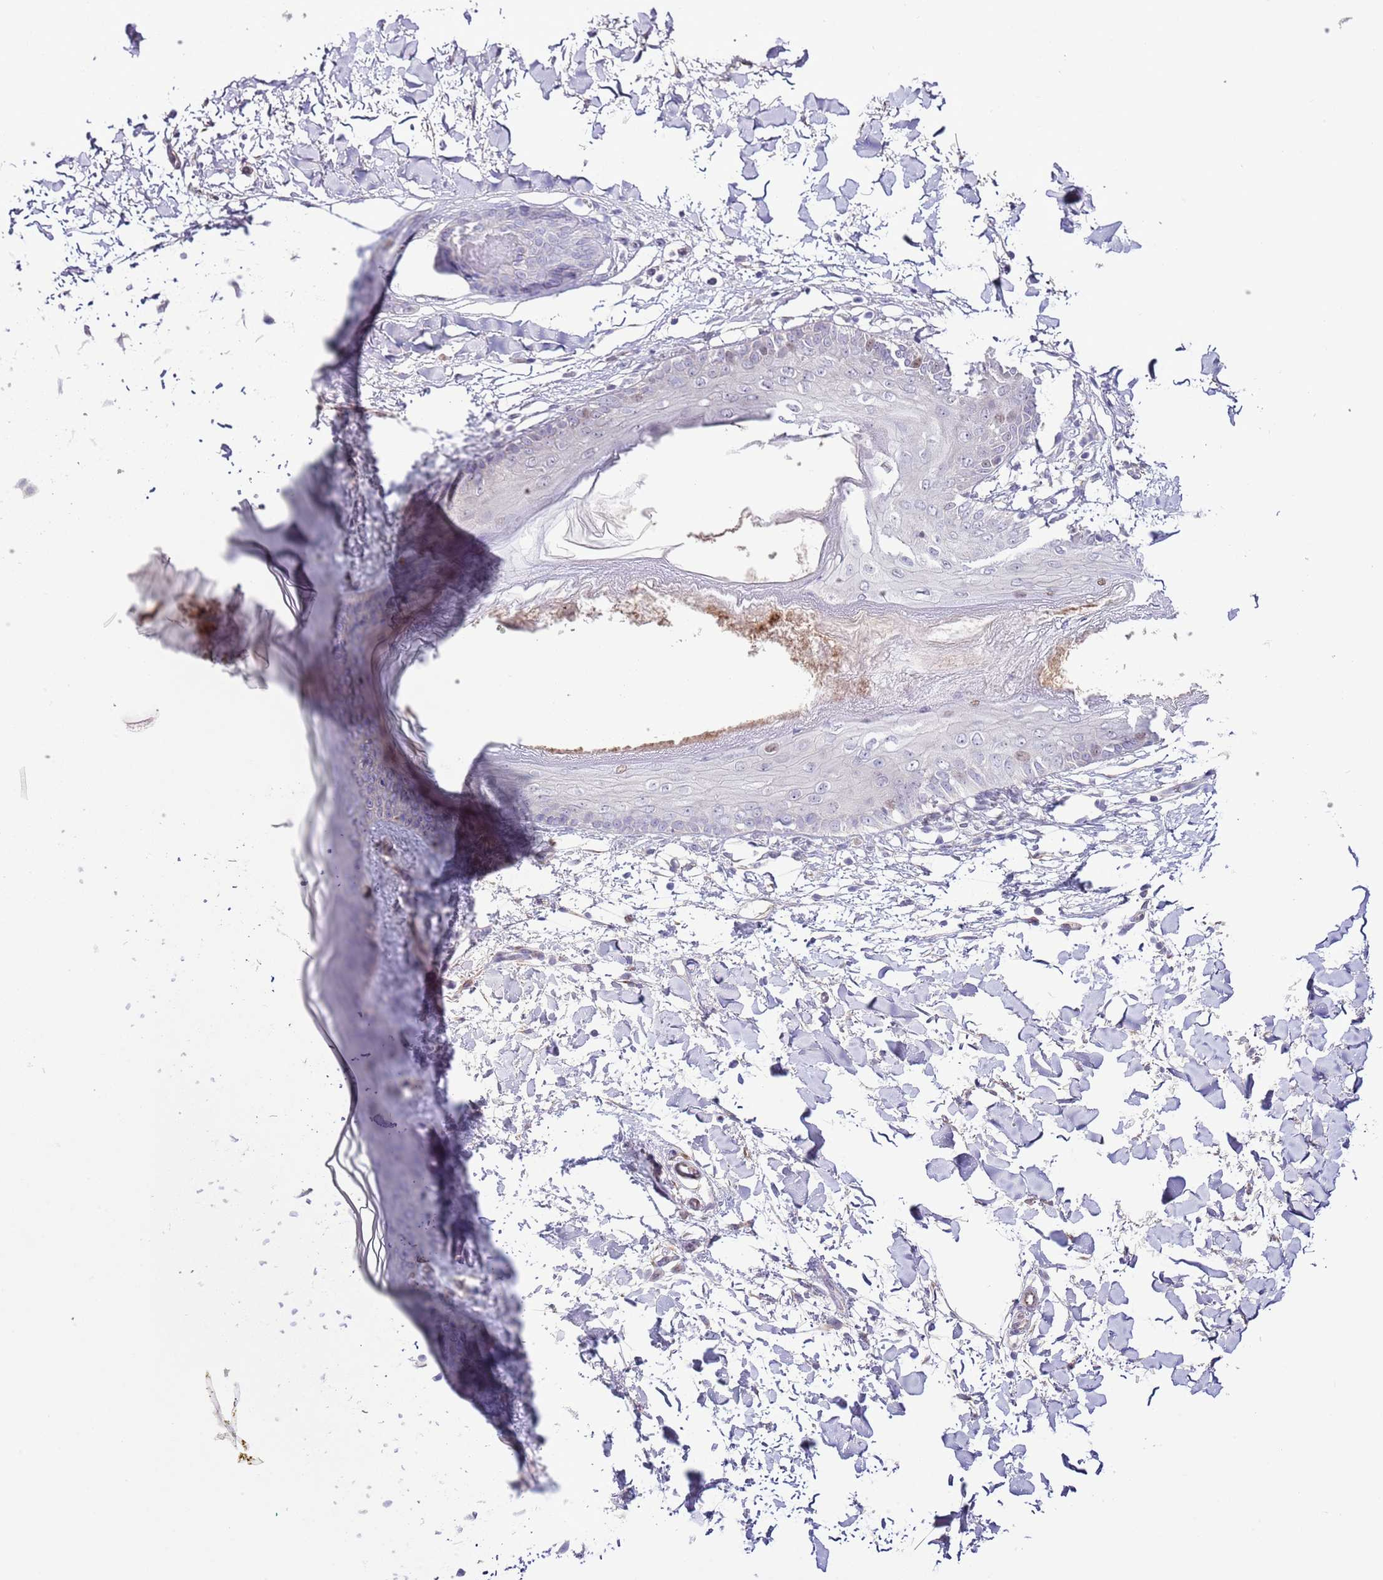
{"staining": {"intensity": "negative", "quantity": "none", "location": "none"}, "tissue": "skin", "cell_type": "Fibroblasts", "image_type": "normal", "snomed": [{"axis": "morphology", "description": "Normal tissue, NOS"}, {"axis": "topography", "description": "Skin"}], "caption": "There is no significant staining in fibroblasts of skin.", "gene": "FBRSL1", "patient": {"sex": "female", "age": 34}}